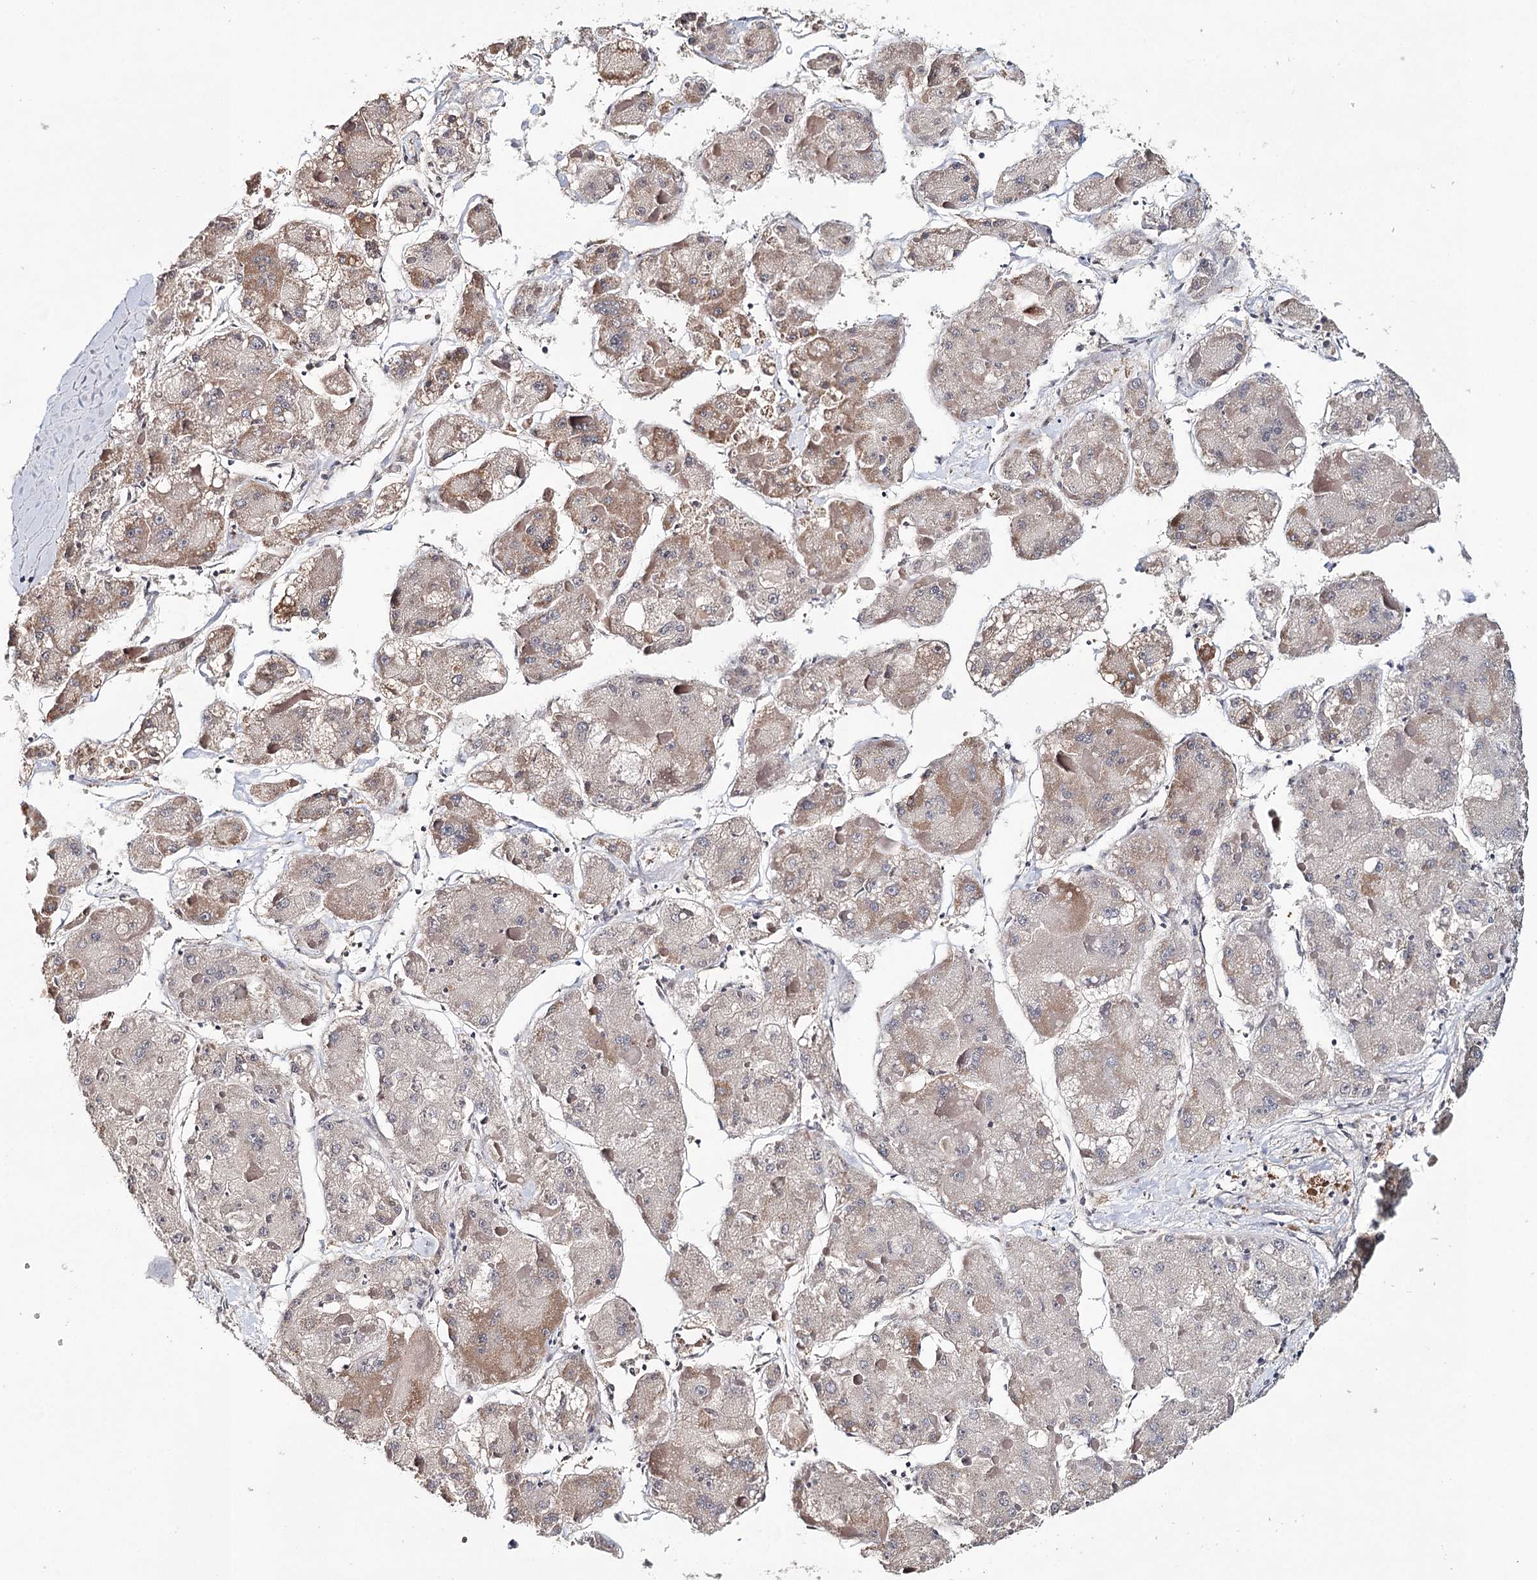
{"staining": {"intensity": "moderate", "quantity": "25%-75%", "location": "cytoplasmic/membranous"}, "tissue": "liver cancer", "cell_type": "Tumor cells", "image_type": "cancer", "snomed": [{"axis": "morphology", "description": "Carcinoma, Hepatocellular, NOS"}, {"axis": "topography", "description": "Liver"}], "caption": "A photomicrograph of liver cancer (hepatocellular carcinoma) stained for a protein displays moderate cytoplasmic/membranous brown staining in tumor cells. Nuclei are stained in blue.", "gene": "ICOS", "patient": {"sex": "female", "age": 73}}